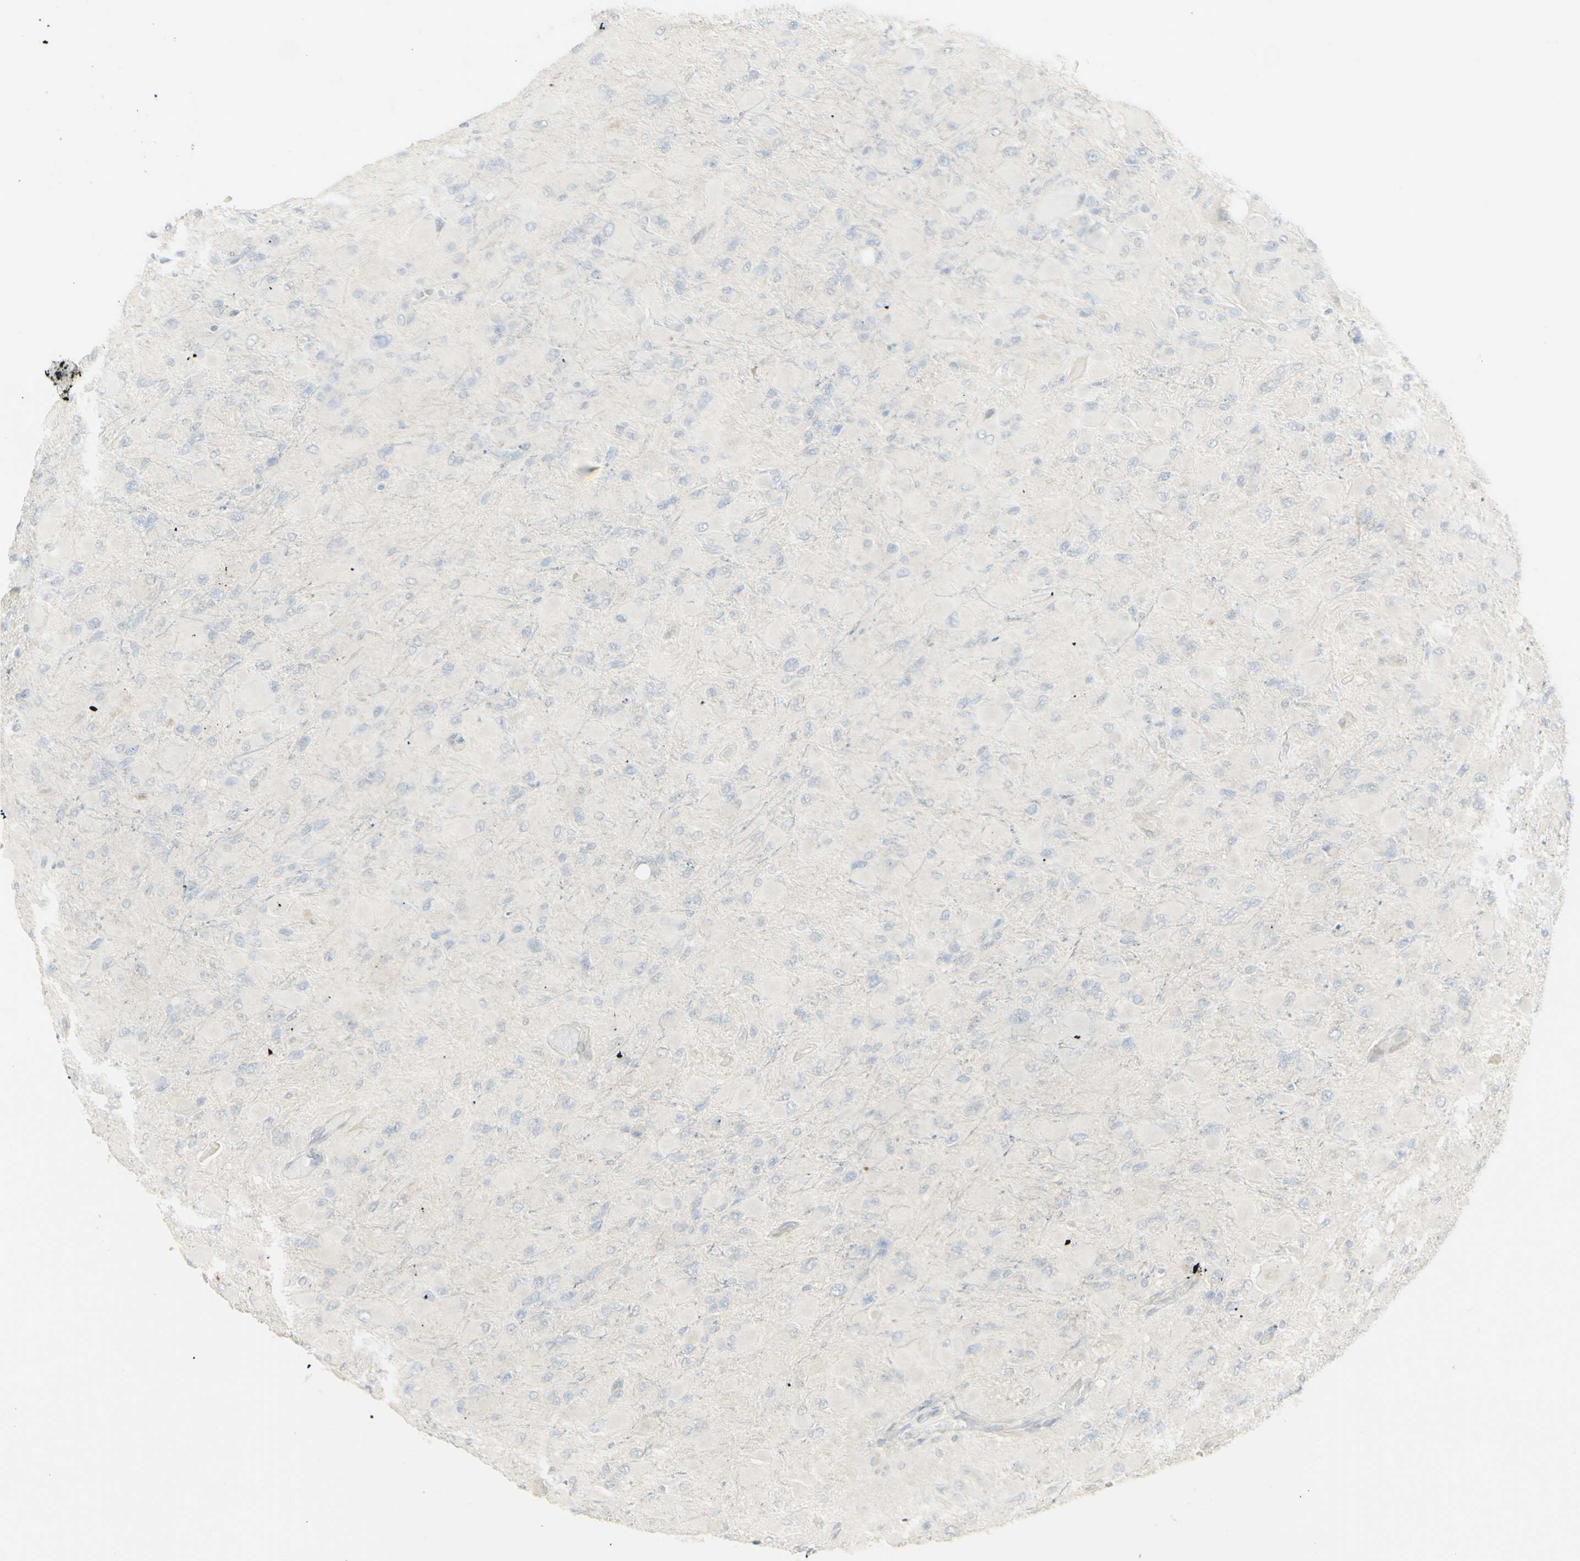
{"staining": {"intensity": "negative", "quantity": "none", "location": "none"}, "tissue": "glioma", "cell_type": "Tumor cells", "image_type": "cancer", "snomed": [{"axis": "morphology", "description": "Glioma, malignant, High grade"}, {"axis": "topography", "description": "Cerebral cortex"}], "caption": "Histopathology image shows no protein positivity in tumor cells of malignant high-grade glioma tissue. The staining was performed using DAB (3,3'-diaminobenzidine) to visualize the protein expression in brown, while the nuclei were stained in blue with hematoxylin (Magnification: 20x).", "gene": "NDST4", "patient": {"sex": "female", "age": 36}}